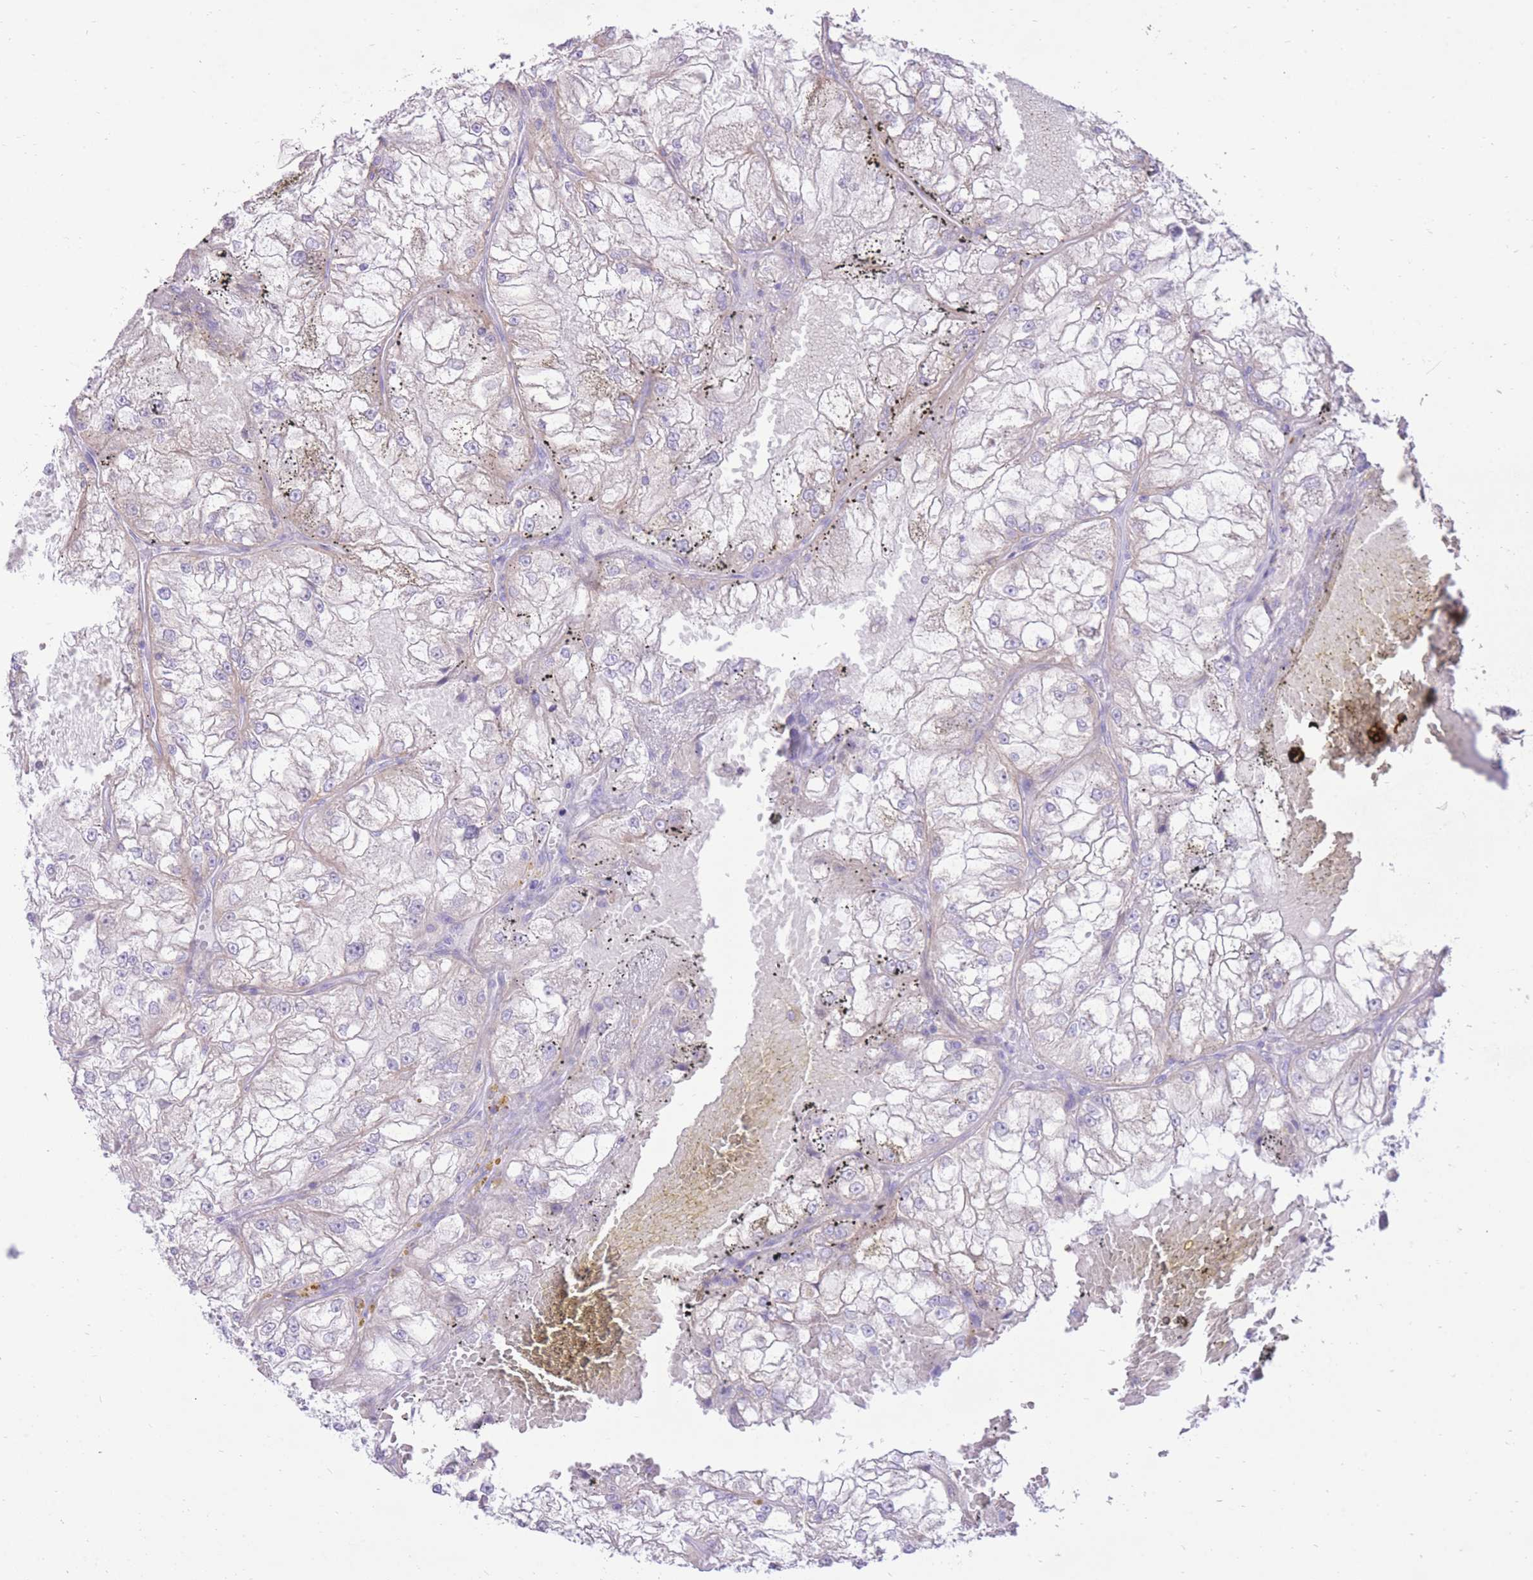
{"staining": {"intensity": "negative", "quantity": "none", "location": "none"}, "tissue": "renal cancer", "cell_type": "Tumor cells", "image_type": "cancer", "snomed": [{"axis": "morphology", "description": "Adenocarcinoma, NOS"}, {"axis": "topography", "description": "Kidney"}], "caption": "The immunohistochemistry micrograph has no significant positivity in tumor cells of renal adenocarcinoma tissue.", "gene": "SLC4A4", "patient": {"sex": "female", "age": 72}}